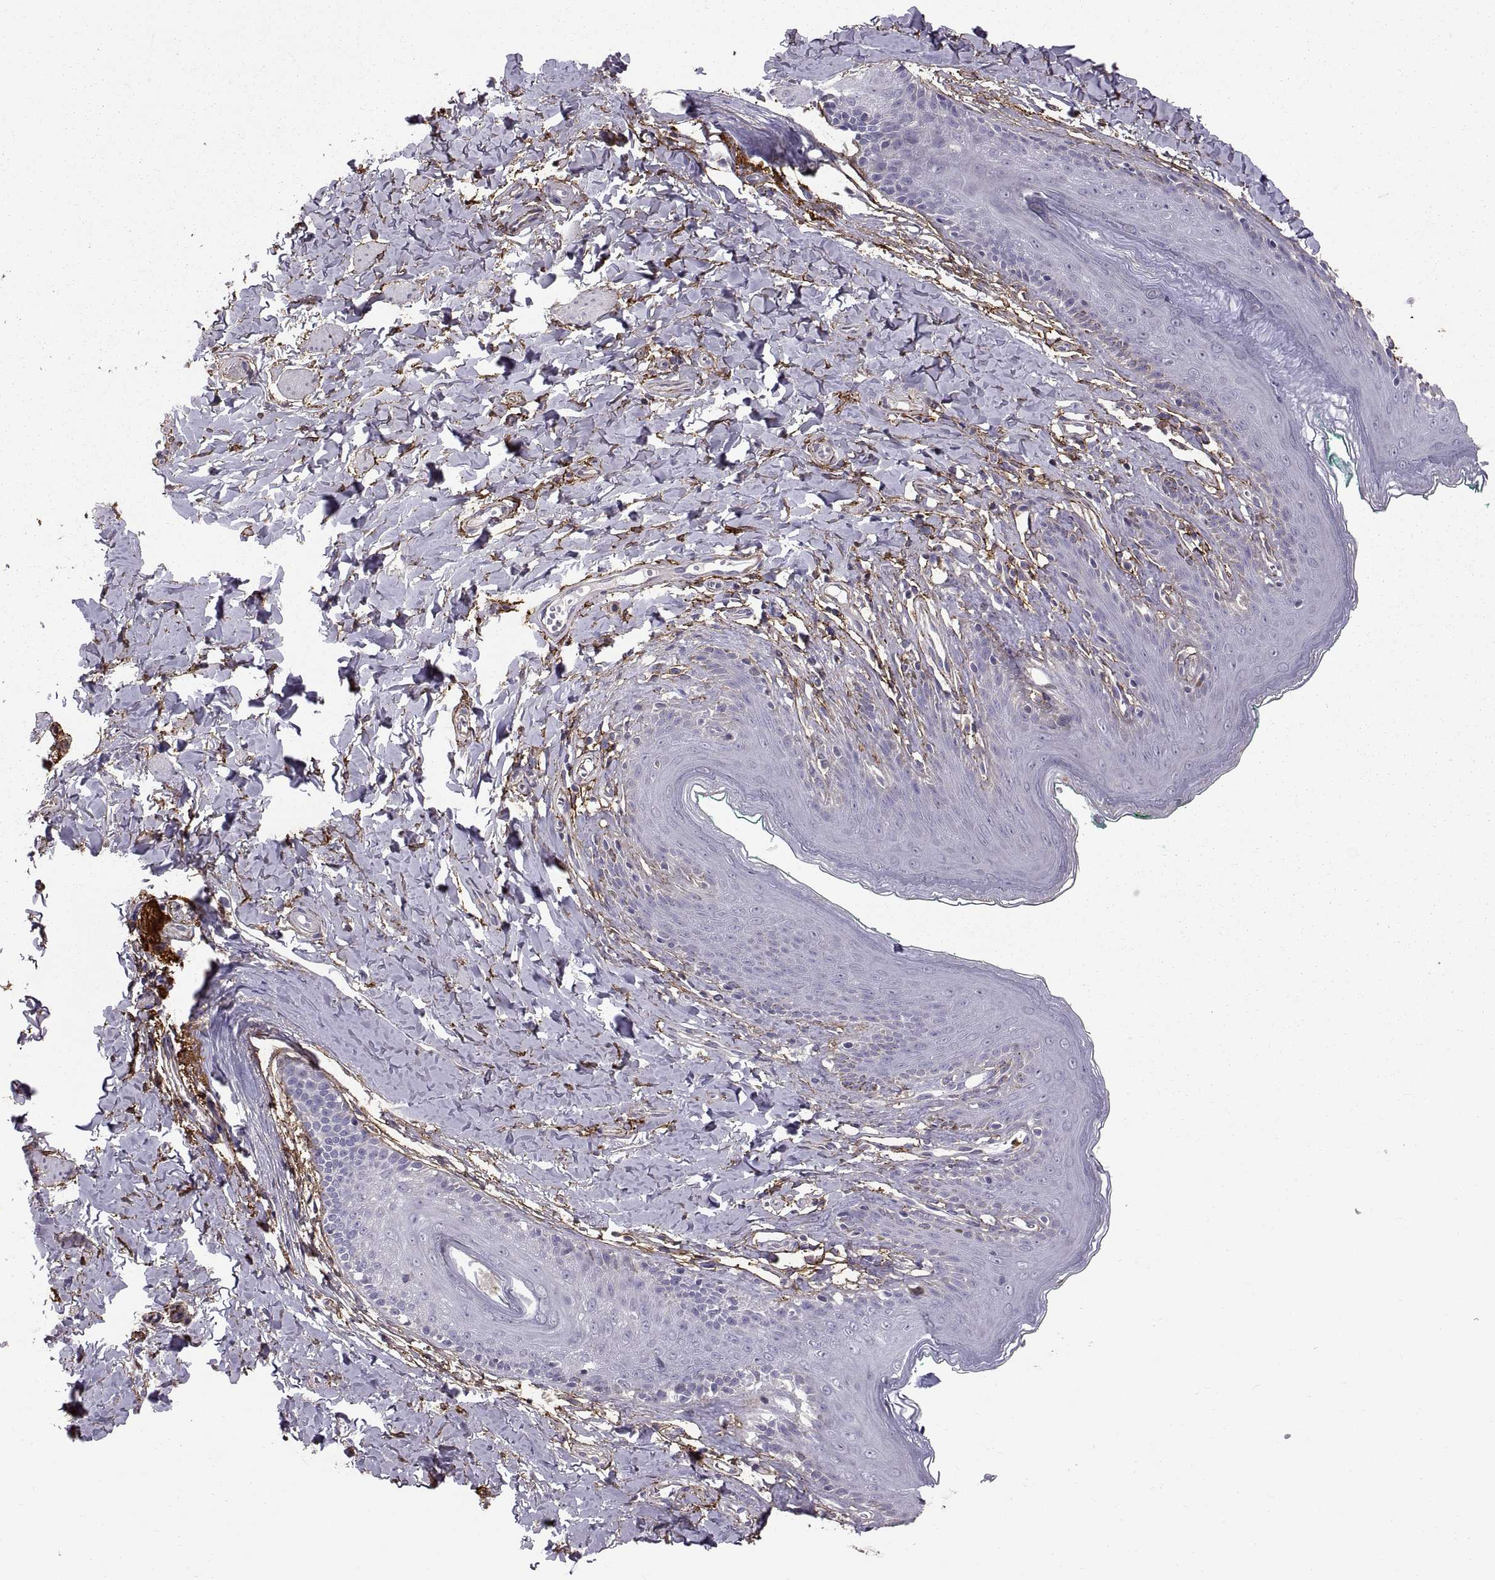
{"staining": {"intensity": "negative", "quantity": "none", "location": "none"}, "tissue": "skin", "cell_type": "Epidermal cells", "image_type": "normal", "snomed": [{"axis": "morphology", "description": "Normal tissue, NOS"}, {"axis": "topography", "description": "Vulva"}], "caption": "A high-resolution photomicrograph shows IHC staining of normal skin, which displays no significant positivity in epidermal cells. (DAB (3,3'-diaminobenzidine) IHC, high magnification).", "gene": "EMILIN2", "patient": {"sex": "female", "age": 66}}